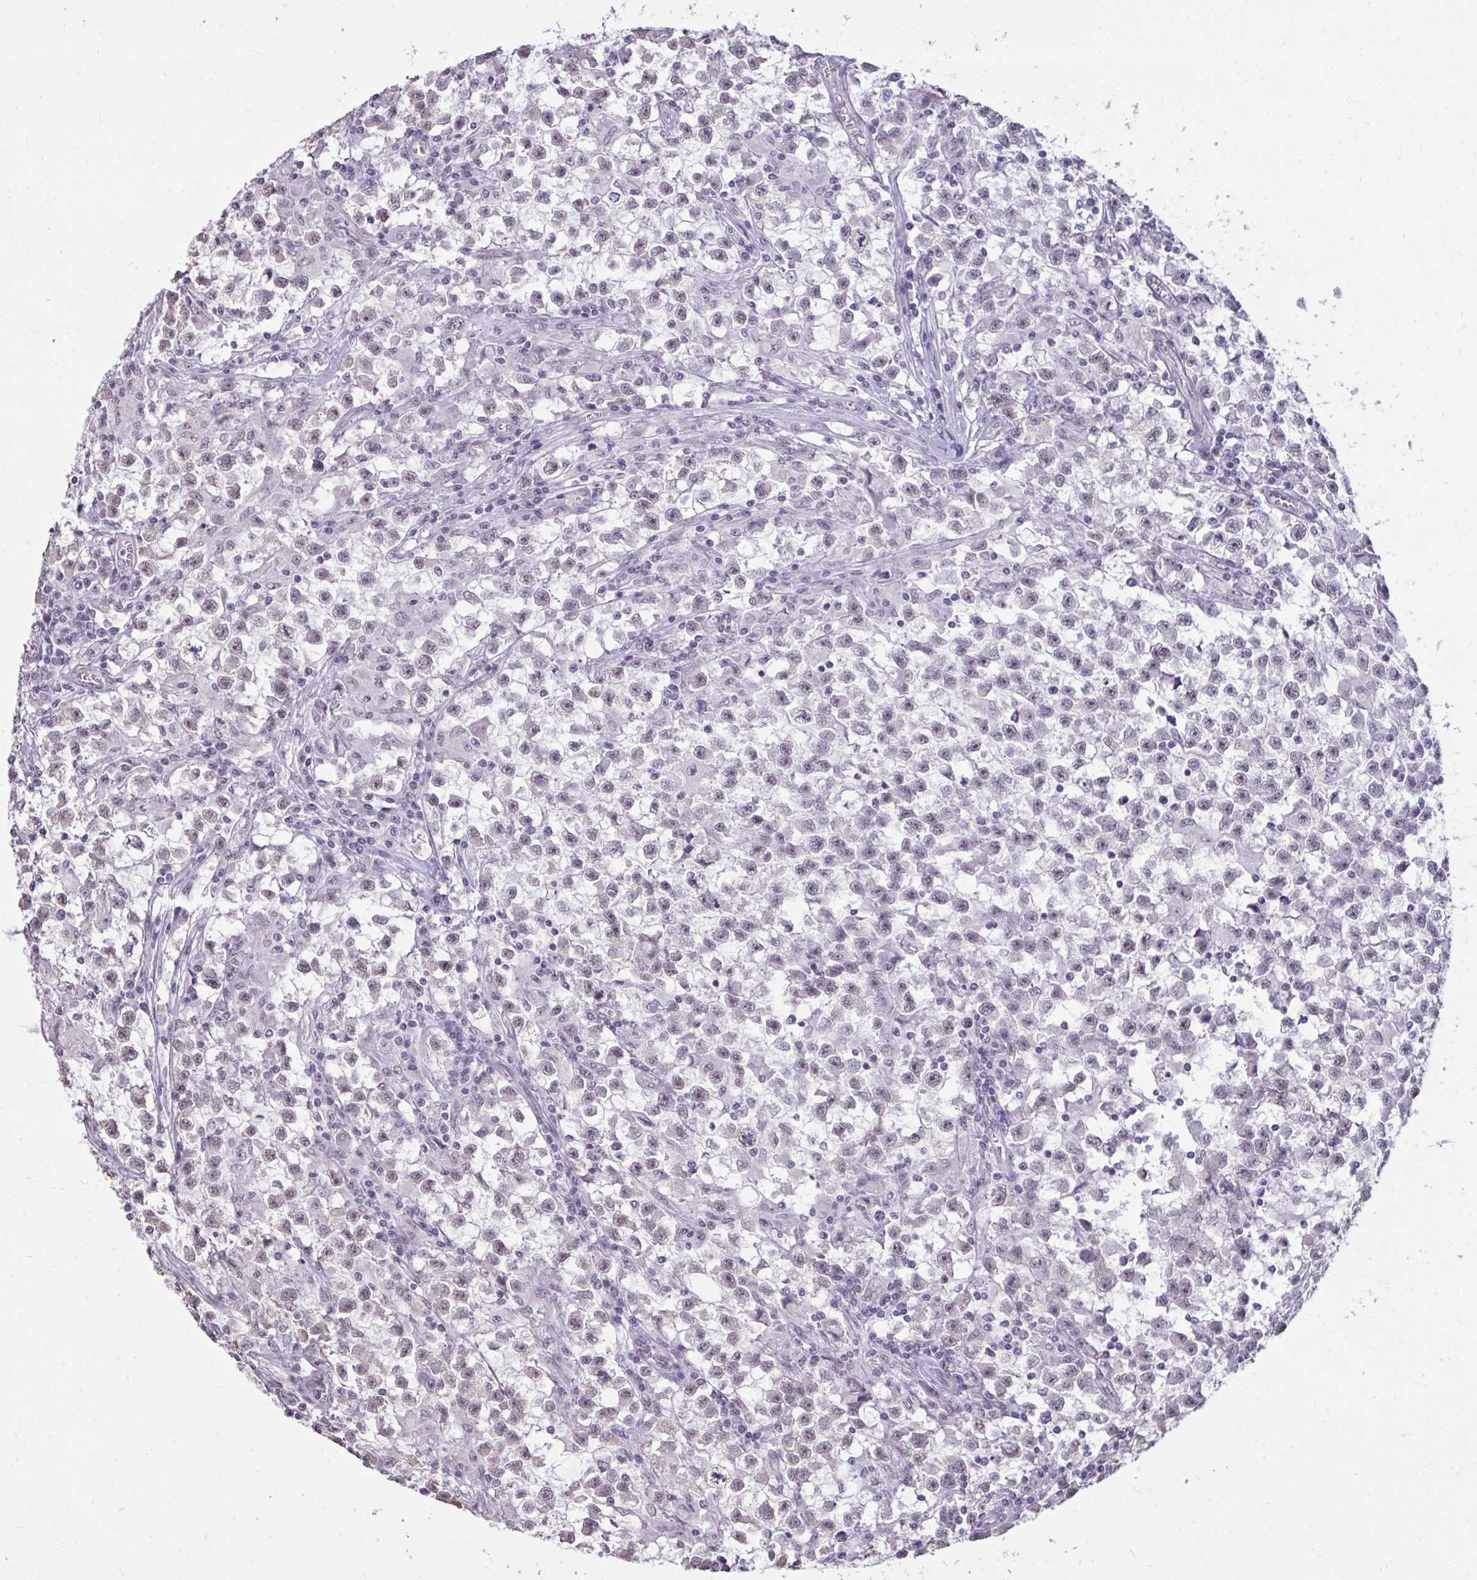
{"staining": {"intensity": "negative", "quantity": "none", "location": "none"}, "tissue": "testis cancer", "cell_type": "Tumor cells", "image_type": "cancer", "snomed": [{"axis": "morphology", "description": "Seminoma, NOS"}, {"axis": "topography", "description": "Testis"}], "caption": "DAB (3,3'-diaminobenzidine) immunohistochemical staining of human seminoma (testis) shows no significant expression in tumor cells. (DAB (3,3'-diaminobenzidine) immunohistochemistry (IHC) with hematoxylin counter stain).", "gene": "NPPA", "patient": {"sex": "male", "age": 31}}